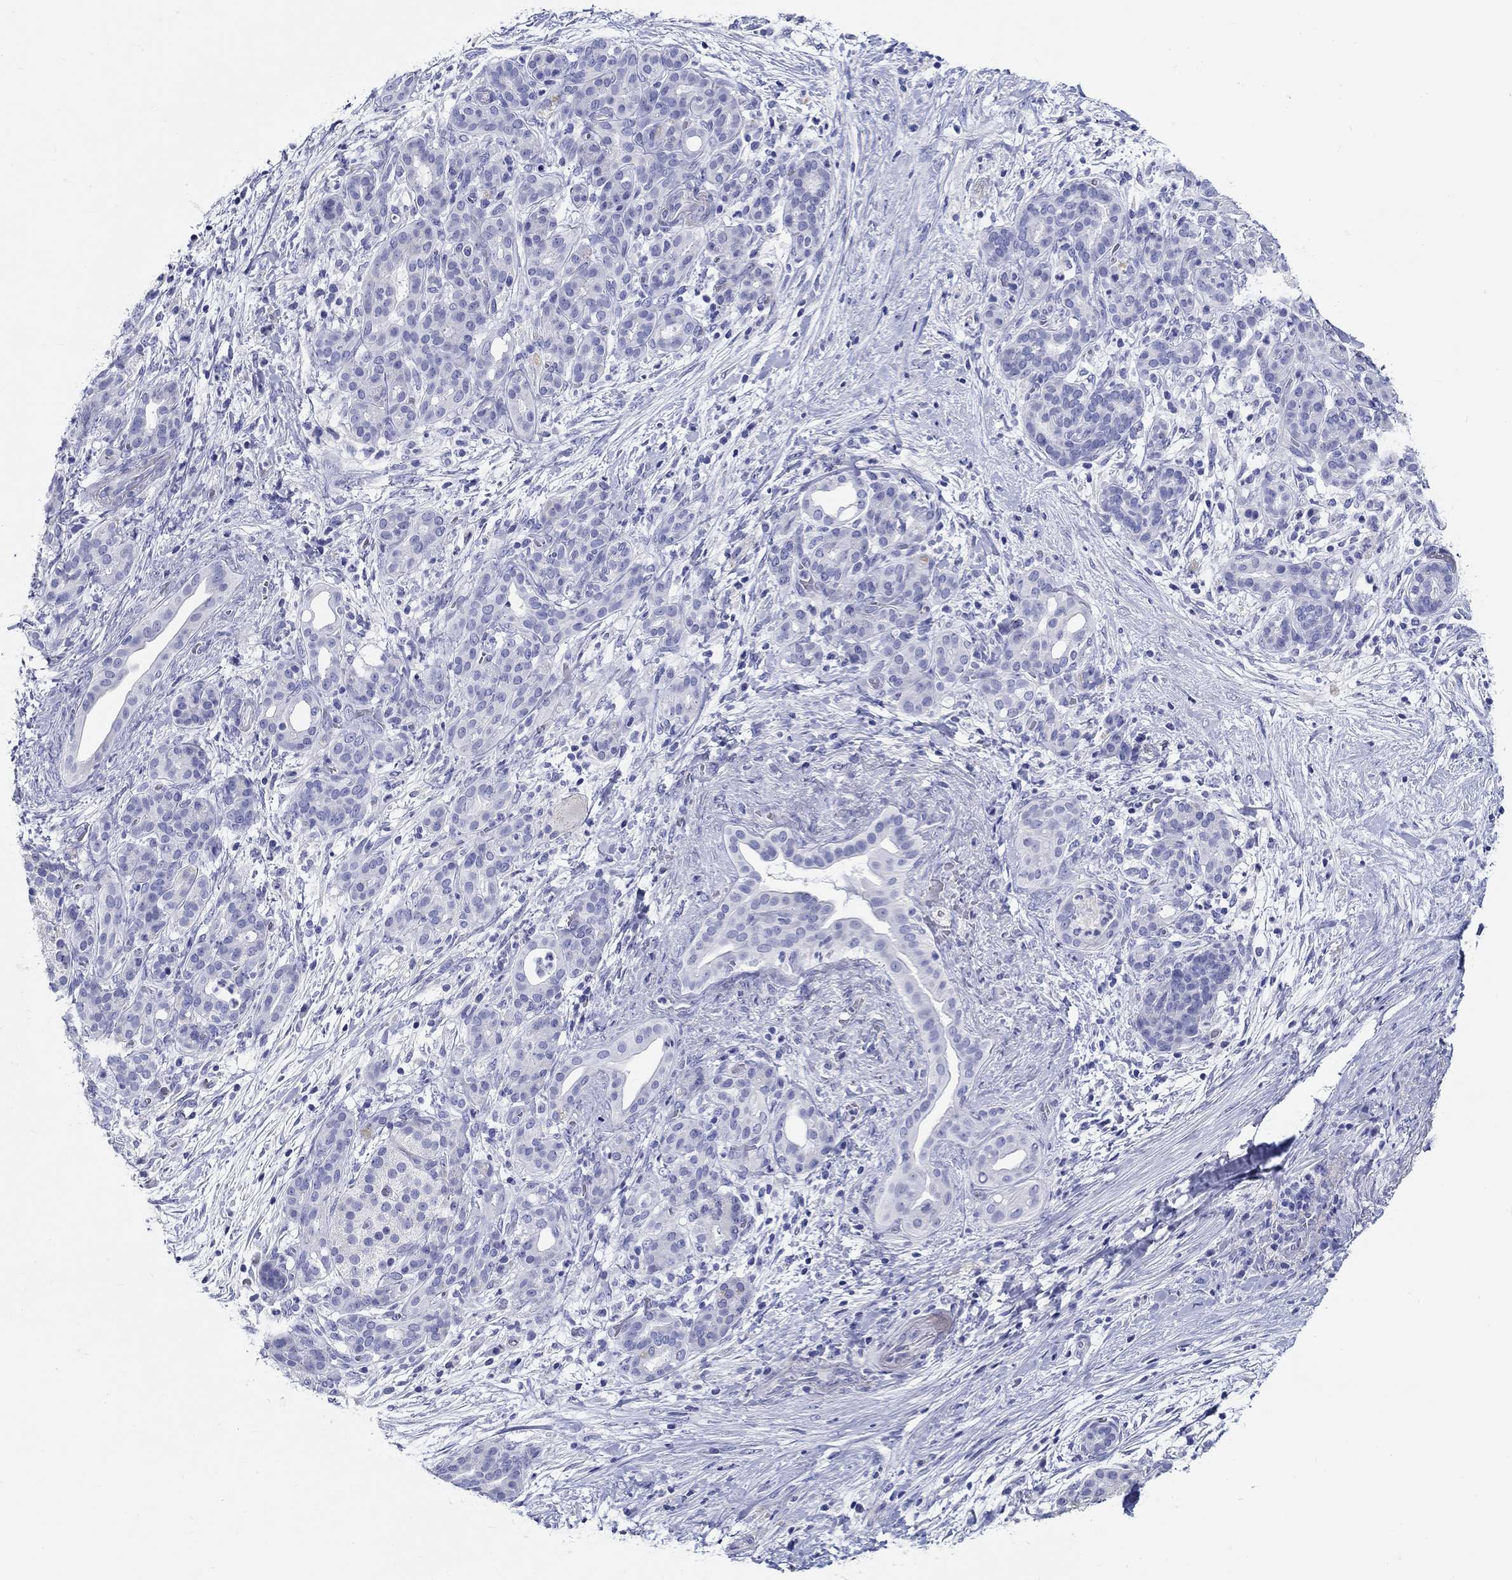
{"staining": {"intensity": "negative", "quantity": "none", "location": "none"}, "tissue": "pancreatic cancer", "cell_type": "Tumor cells", "image_type": "cancer", "snomed": [{"axis": "morphology", "description": "Adenocarcinoma, NOS"}, {"axis": "topography", "description": "Pancreas"}], "caption": "This is a image of IHC staining of pancreatic cancer, which shows no staining in tumor cells.", "gene": "CRYGS", "patient": {"sex": "male", "age": 44}}